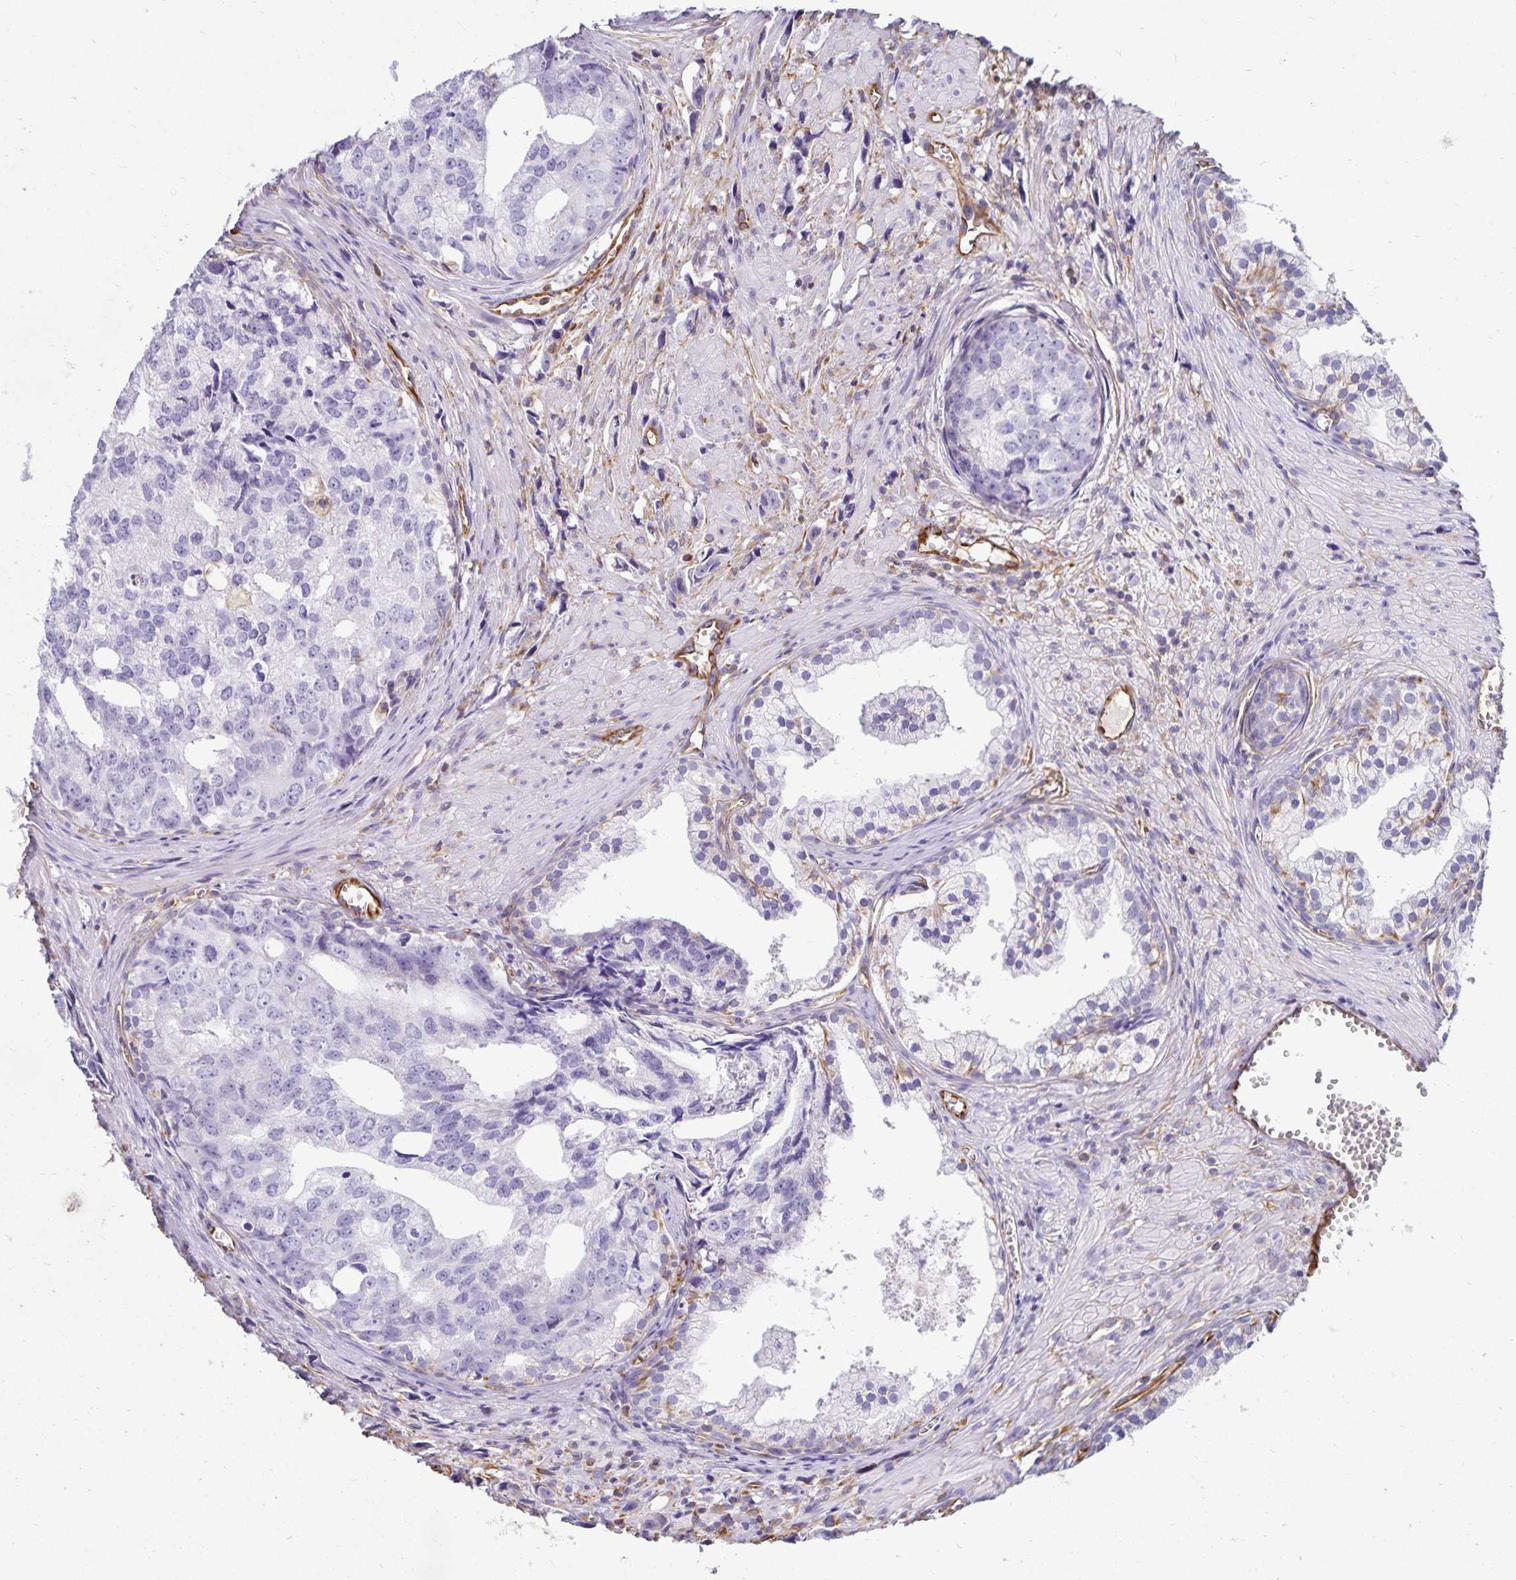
{"staining": {"intensity": "negative", "quantity": "none", "location": "none"}, "tissue": "prostate cancer", "cell_type": "Tumor cells", "image_type": "cancer", "snomed": [{"axis": "morphology", "description": "Adenocarcinoma, High grade"}, {"axis": "topography", "description": "Prostate"}], "caption": "There is no significant staining in tumor cells of prostate high-grade adenocarcinoma.", "gene": "TRPV6", "patient": {"sex": "male", "age": 58}}